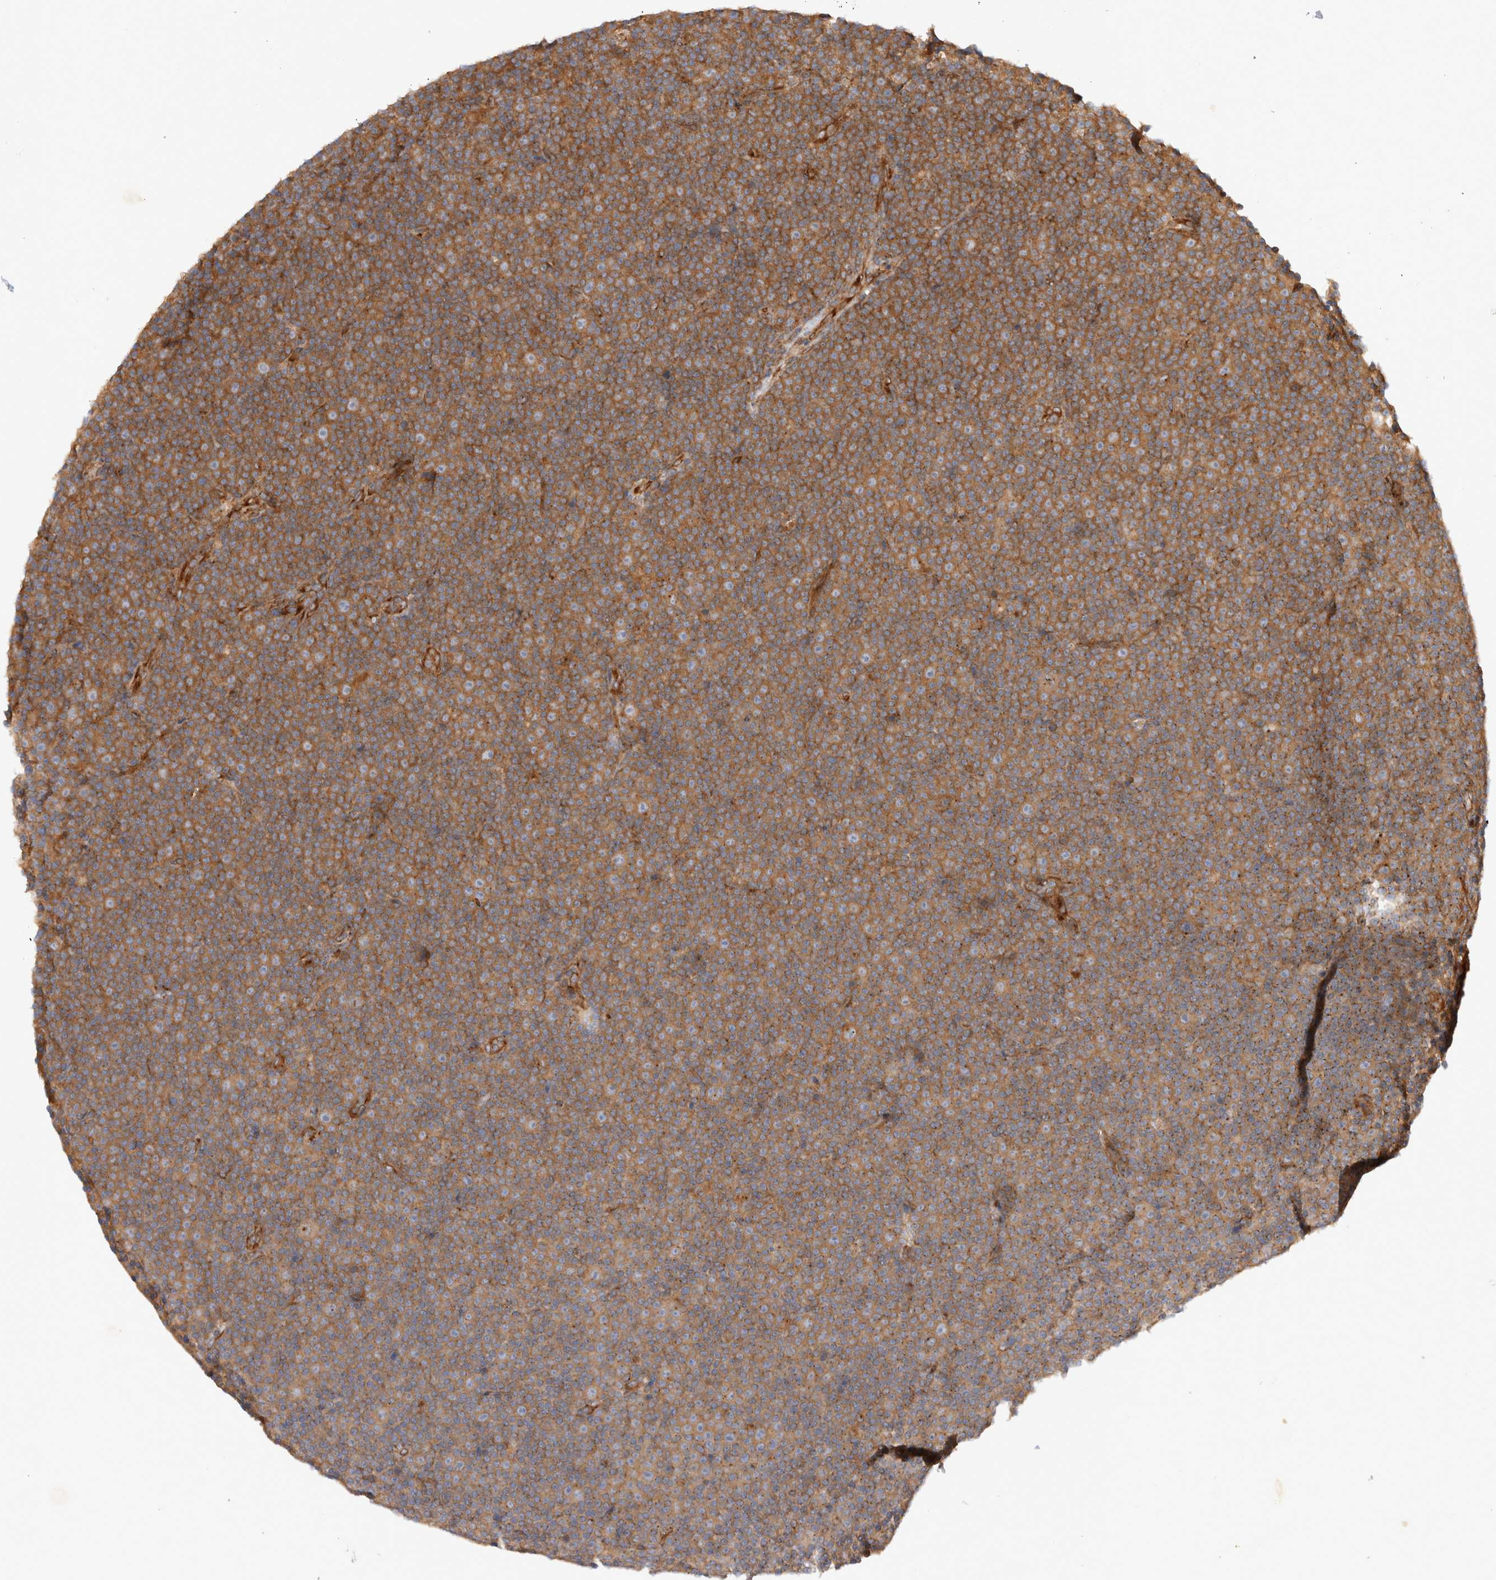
{"staining": {"intensity": "moderate", "quantity": ">75%", "location": "cytoplasmic/membranous"}, "tissue": "lymphoma", "cell_type": "Tumor cells", "image_type": "cancer", "snomed": [{"axis": "morphology", "description": "Malignant lymphoma, non-Hodgkin's type, Low grade"}, {"axis": "topography", "description": "Lymph node"}], "caption": "Malignant lymphoma, non-Hodgkin's type (low-grade) tissue reveals moderate cytoplasmic/membranous staining in approximately >75% of tumor cells, visualized by immunohistochemistry.", "gene": "GPR150", "patient": {"sex": "female", "age": 67}}